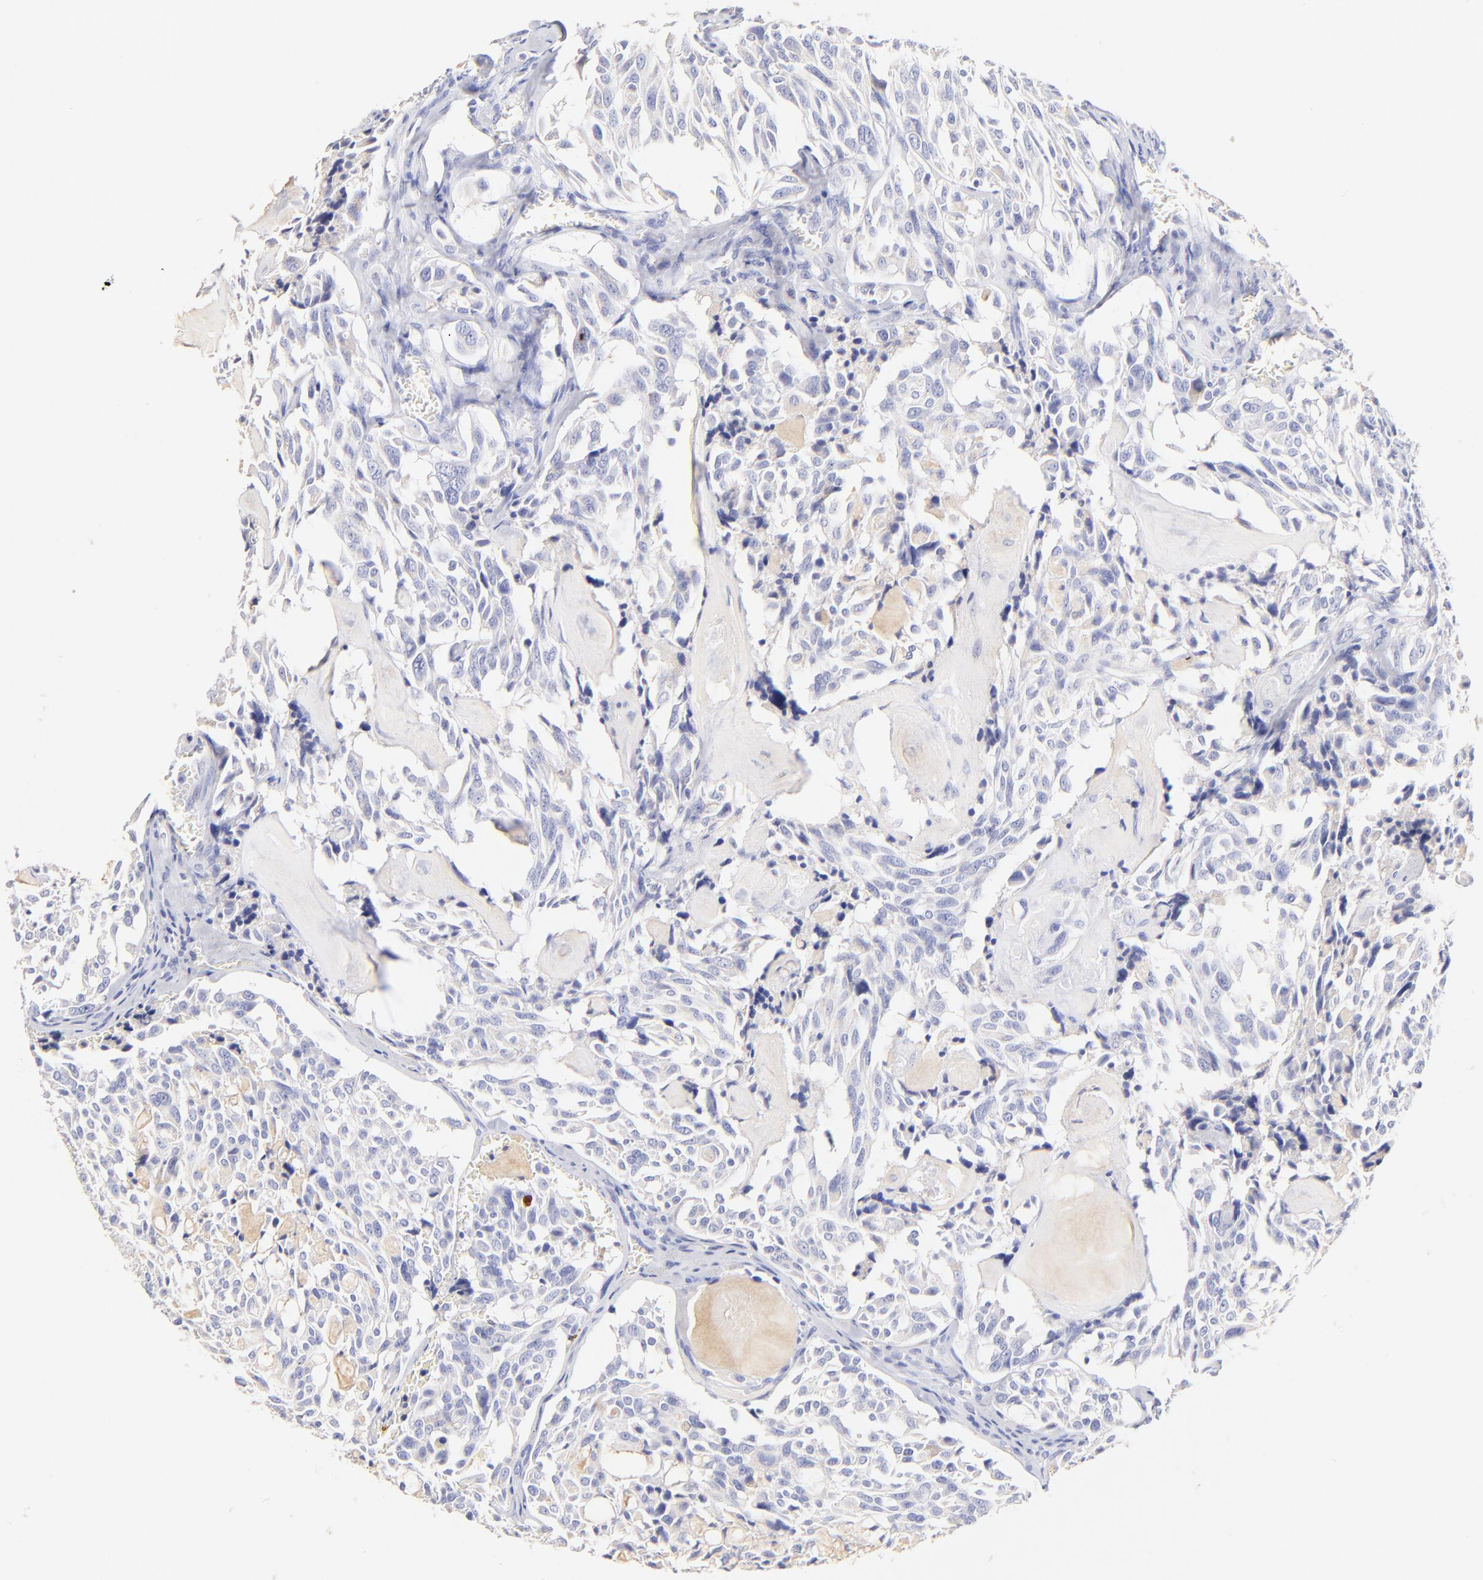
{"staining": {"intensity": "negative", "quantity": "none", "location": "none"}, "tissue": "thyroid cancer", "cell_type": "Tumor cells", "image_type": "cancer", "snomed": [{"axis": "morphology", "description": "Carcinoma, NOS"}, {"axis": "morphology", "description": "Carcinoid, malignant, NOS"}, {"axis": "topography", "description": "Thyroid gland"}], "caption": "This photomicrograph is of thyroid cancer (carcinoid (malignant)) stained with IHC to label a protein in brown with the nuclei are counter-stained blue. There is no expression in tumor cells.", "gene": "ASB9", "patient": {"sex": "male", "age": 33}}